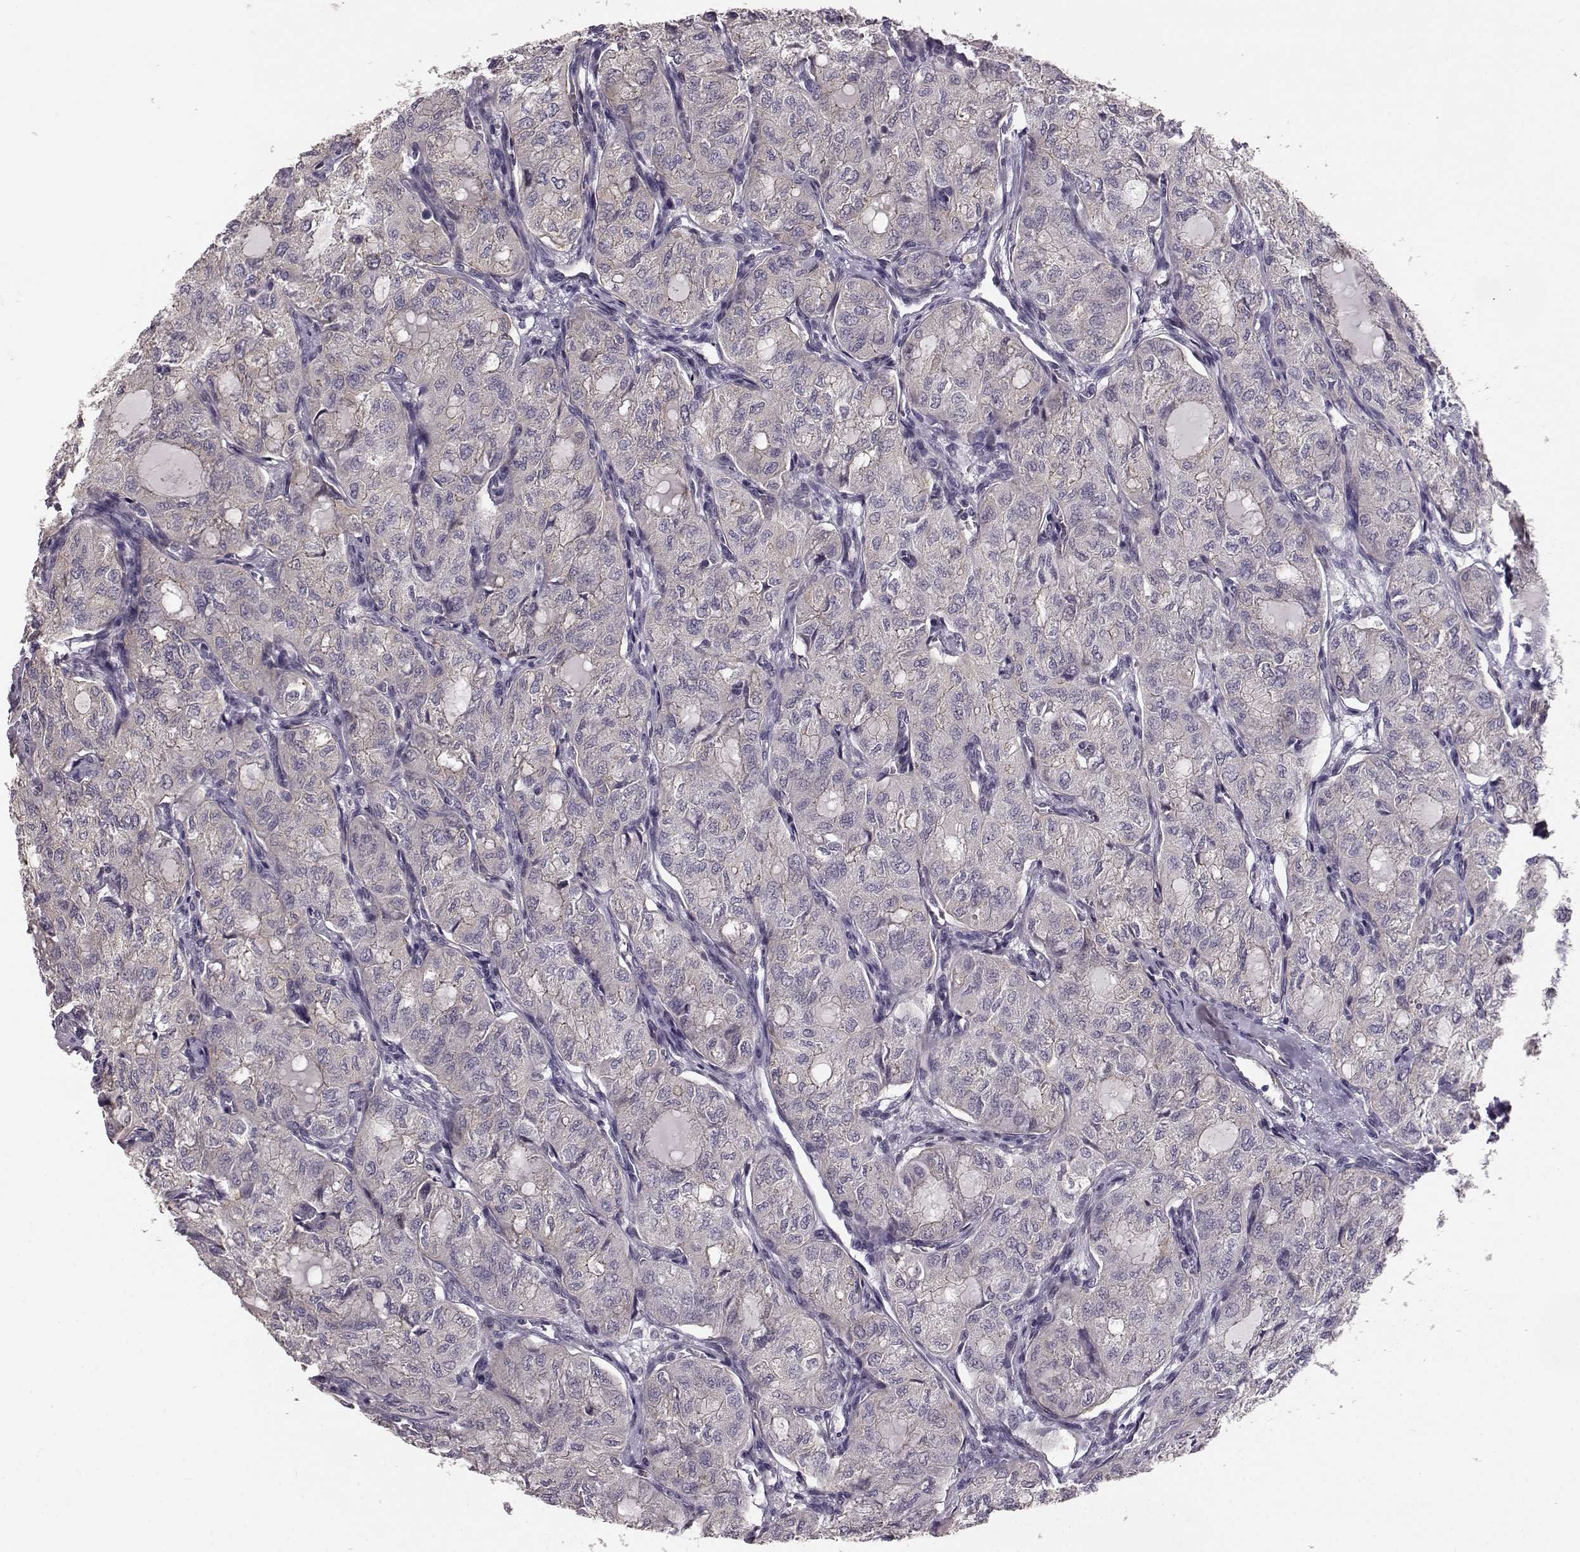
{"staining": {"intensity": "weak", "quantity": "25%-75%", "location": "cytoplasmic/membranous"}, "tissue": "thyroid cancer", "cell_type": "Tumor cells", "image_type": "cancer", "snomed": [{"axis": "morphology", "description": "Follicular adenoma carcinoma, NOS"}, {"axis": "topography", "description": "Thyroid gland"}], "caption": "Immunohistochemical staining of thyroid follicular adenoma carcinoma displays weak cytoplasmic/membranous protein positivity in about 25%-75% of tumor cells. The staining is performed using DAB (3,3'-diaminobenzidine) brown chromogen to label protein expression. The nuclei are counter-stained blue using hematoxylin.", "gene": "GPR50", "patient": {"sex": "male", "age": 75}}